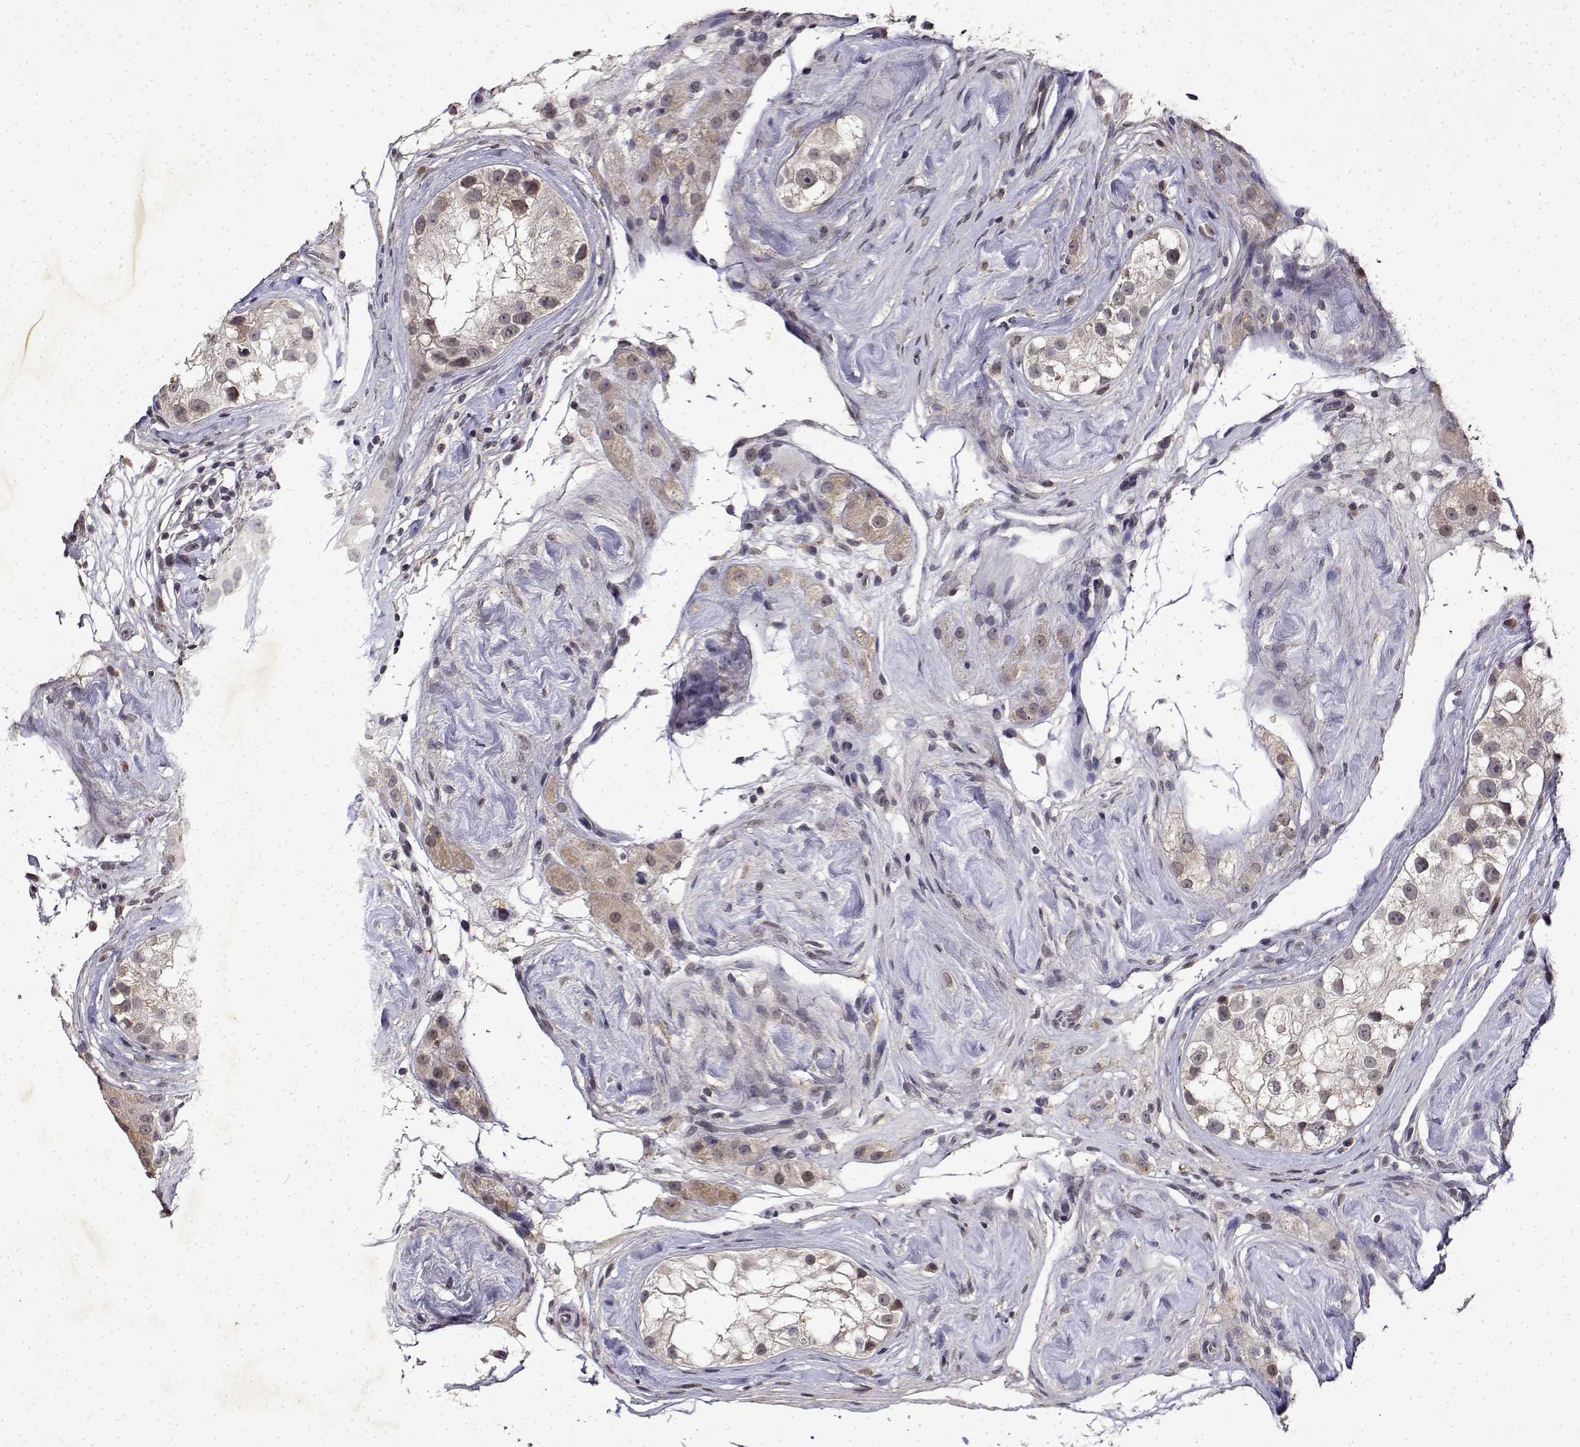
{"staining": {"intensity": "weak", "quantity": "25%-75%", "location": "cytoplasmic/membranous"}, "tissue": "testis cancer", "cell_type": "Tumor cells", "image_type": "cancer", "snomed": [{"axis": "morphology", "description": "Seminoma, NOS"}, {"axis": "topography", "description": "Testis"}], "caption": "Seminoma (testis) was stained to show a protein in brown. There is low levels of weak cytoplasmic/membranous positivity in approximately 25%-75% of tumor cells.", "gene": "BDNF", "patient": {"sex": "male", "age": 34}}